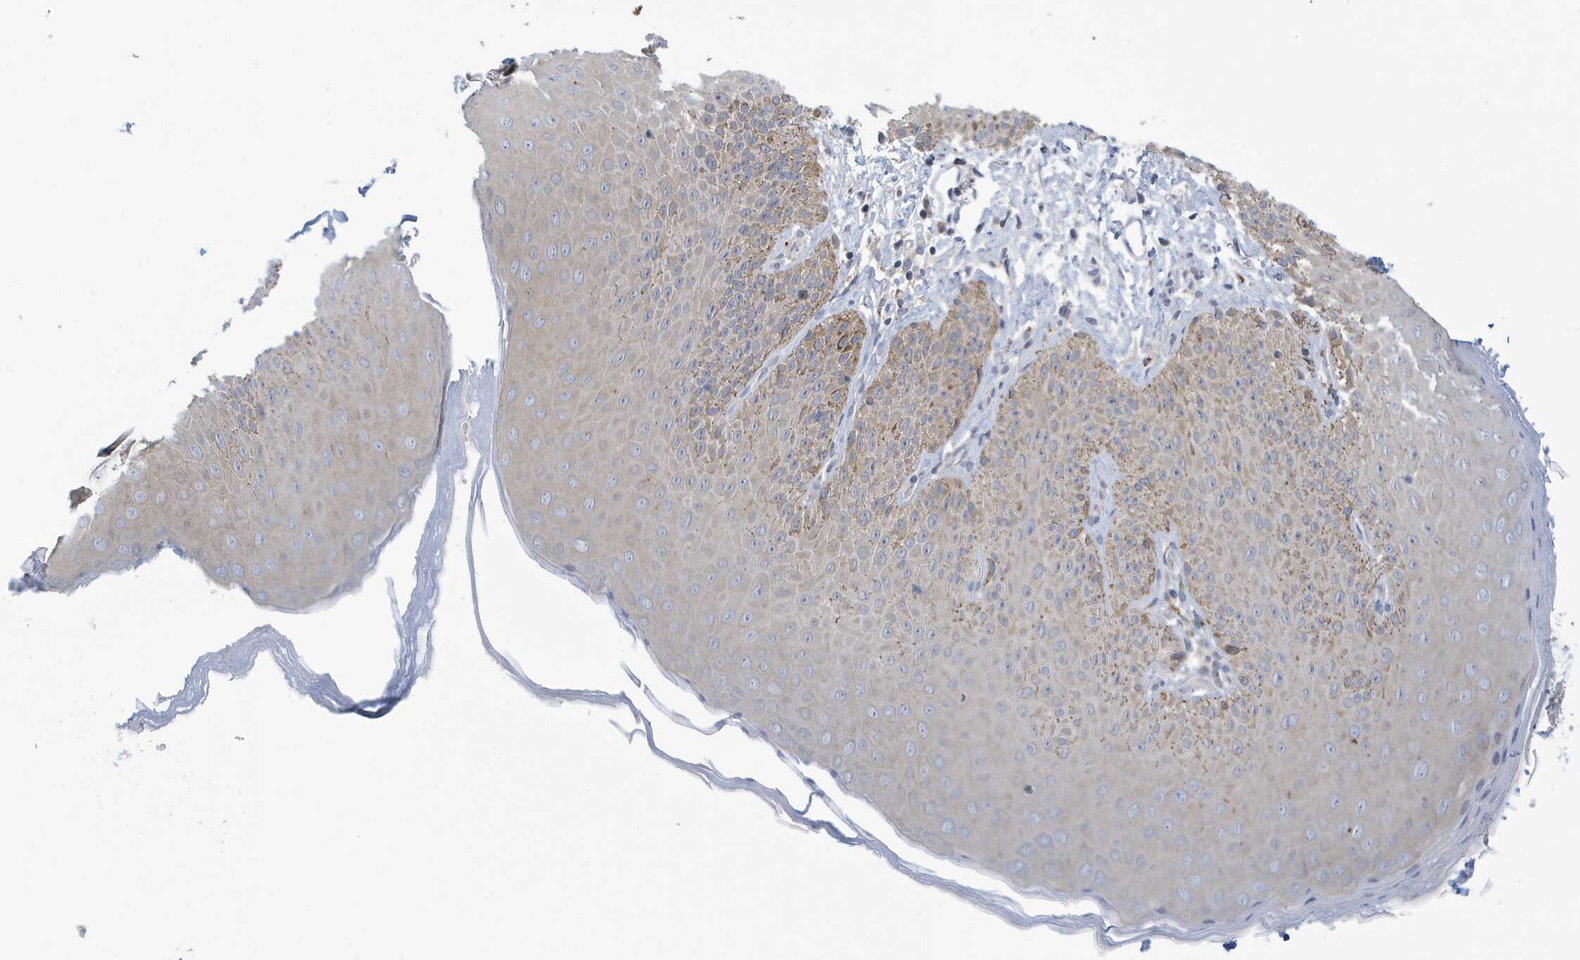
{"staining": {"intensity": "weak", "quantity": ">75%", "location": "cytoplasmic/membranous"}, "tissue": "skin", "cell_type": "Epidermal cells", "image_type": "normal", "snomed": [{"axis": "morphology", "description": "Normal tissue, NOS"}, {"axis": "topography", "description": "Anal"}], "caption": "A brown stain highlights weak cytoplasmic/membranous staining of a protein in epidermal cells of normal human skin.", "gene": "VTA1", "patient": {"sex": "male", "age": 44}}